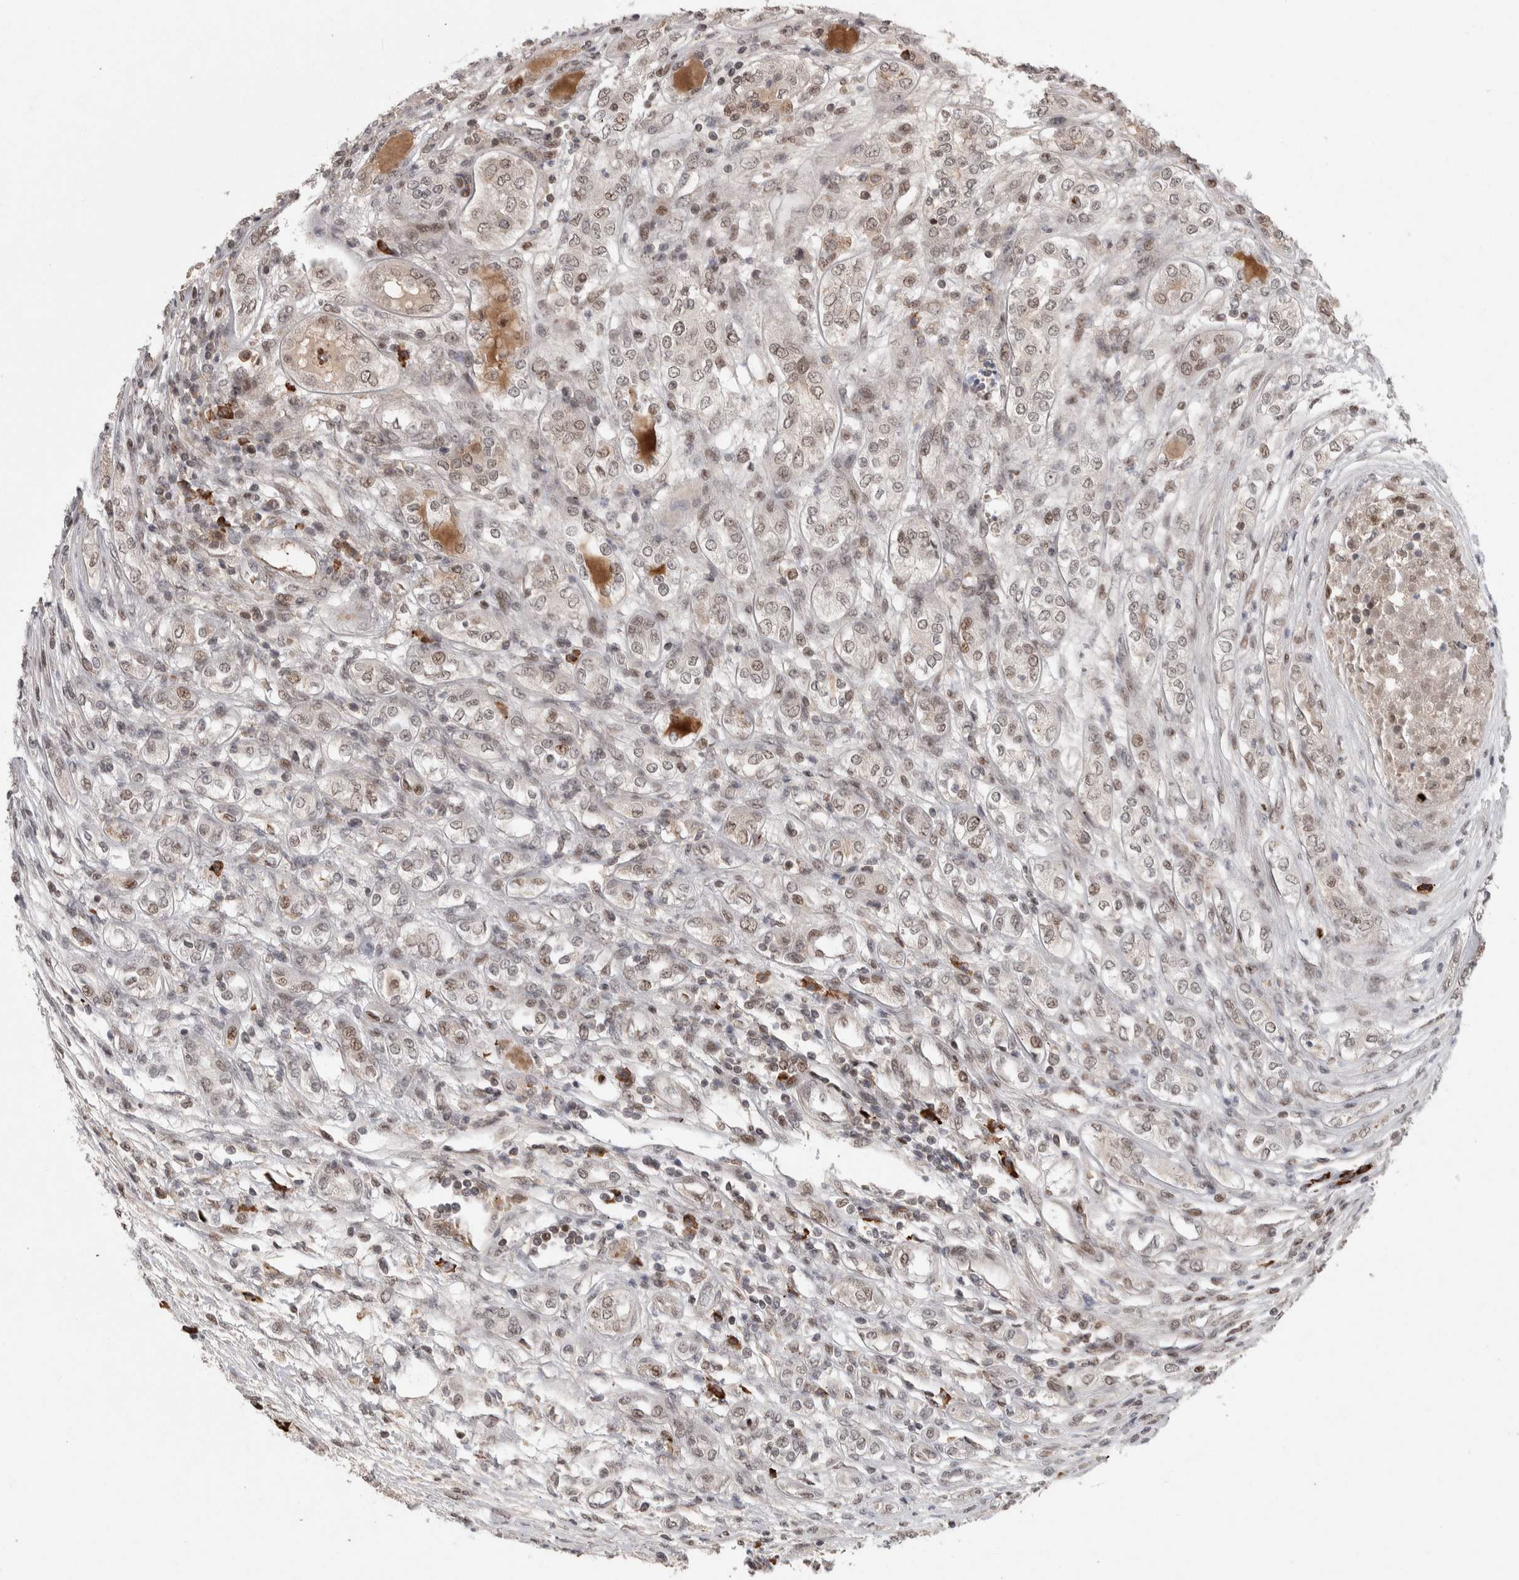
{"staining": {"intensity": "weak", "quantity": "<25%", "location": "nuclear"}, "tissue": "renal cancer", "cell_type": "Tumor cells", "image_type": "cancer", "snomed": [{"axis": "morphology", "description": "Adenocarcinoma, NOS"}, {"axis": "topography", "description": "Kidney"}], "caption": "A histopathology image of renal cancer (adenocarcinoma) stained for a protein reveals no brown staining in tumor cells. The staining is performed using DAB (3,3'-diaminobenzidine) brown chromogen with nuclei counter-stained in using hematoxylin.", "gene": "ZNF592", "patient": {"sex": "female", "age": 54}}